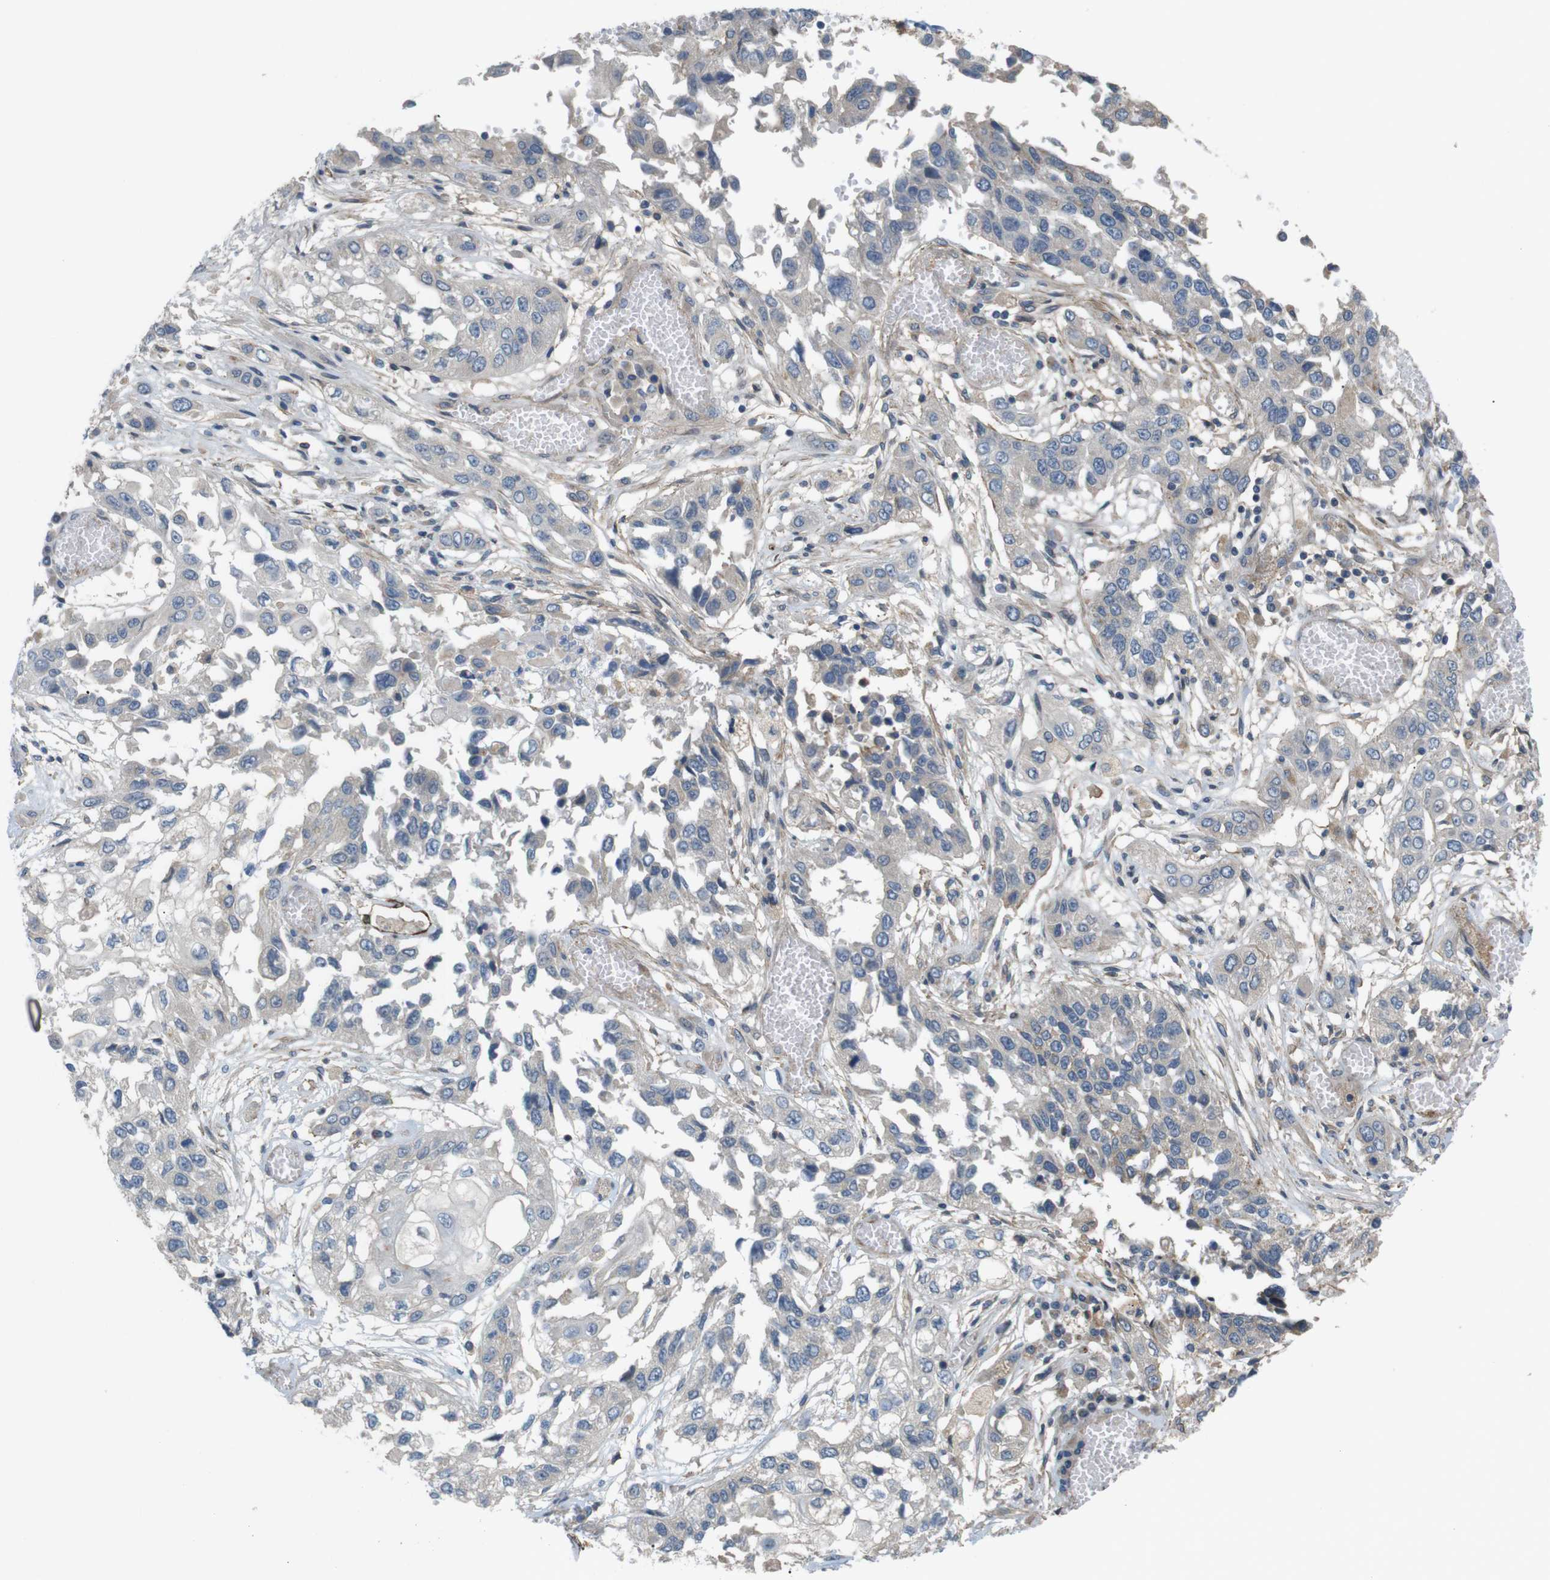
{"staining": {"intensity": "negative", "quantity": "none", "location": "none"}, "tissue": "lung cancer", "cell_type": "Tumor cells", "image_type": "cancer", "snomed": [{"axis": "morphology", "description": "Squamous cell carcinoma, NOS"}, {"axis": "topography", "description": "Lung"}], "caption": "An image of lung cancer stained for a protein displays no brown staining in tumor cells.", "gene": "BVES", "patient": {"sex": "male", "age": 71}}